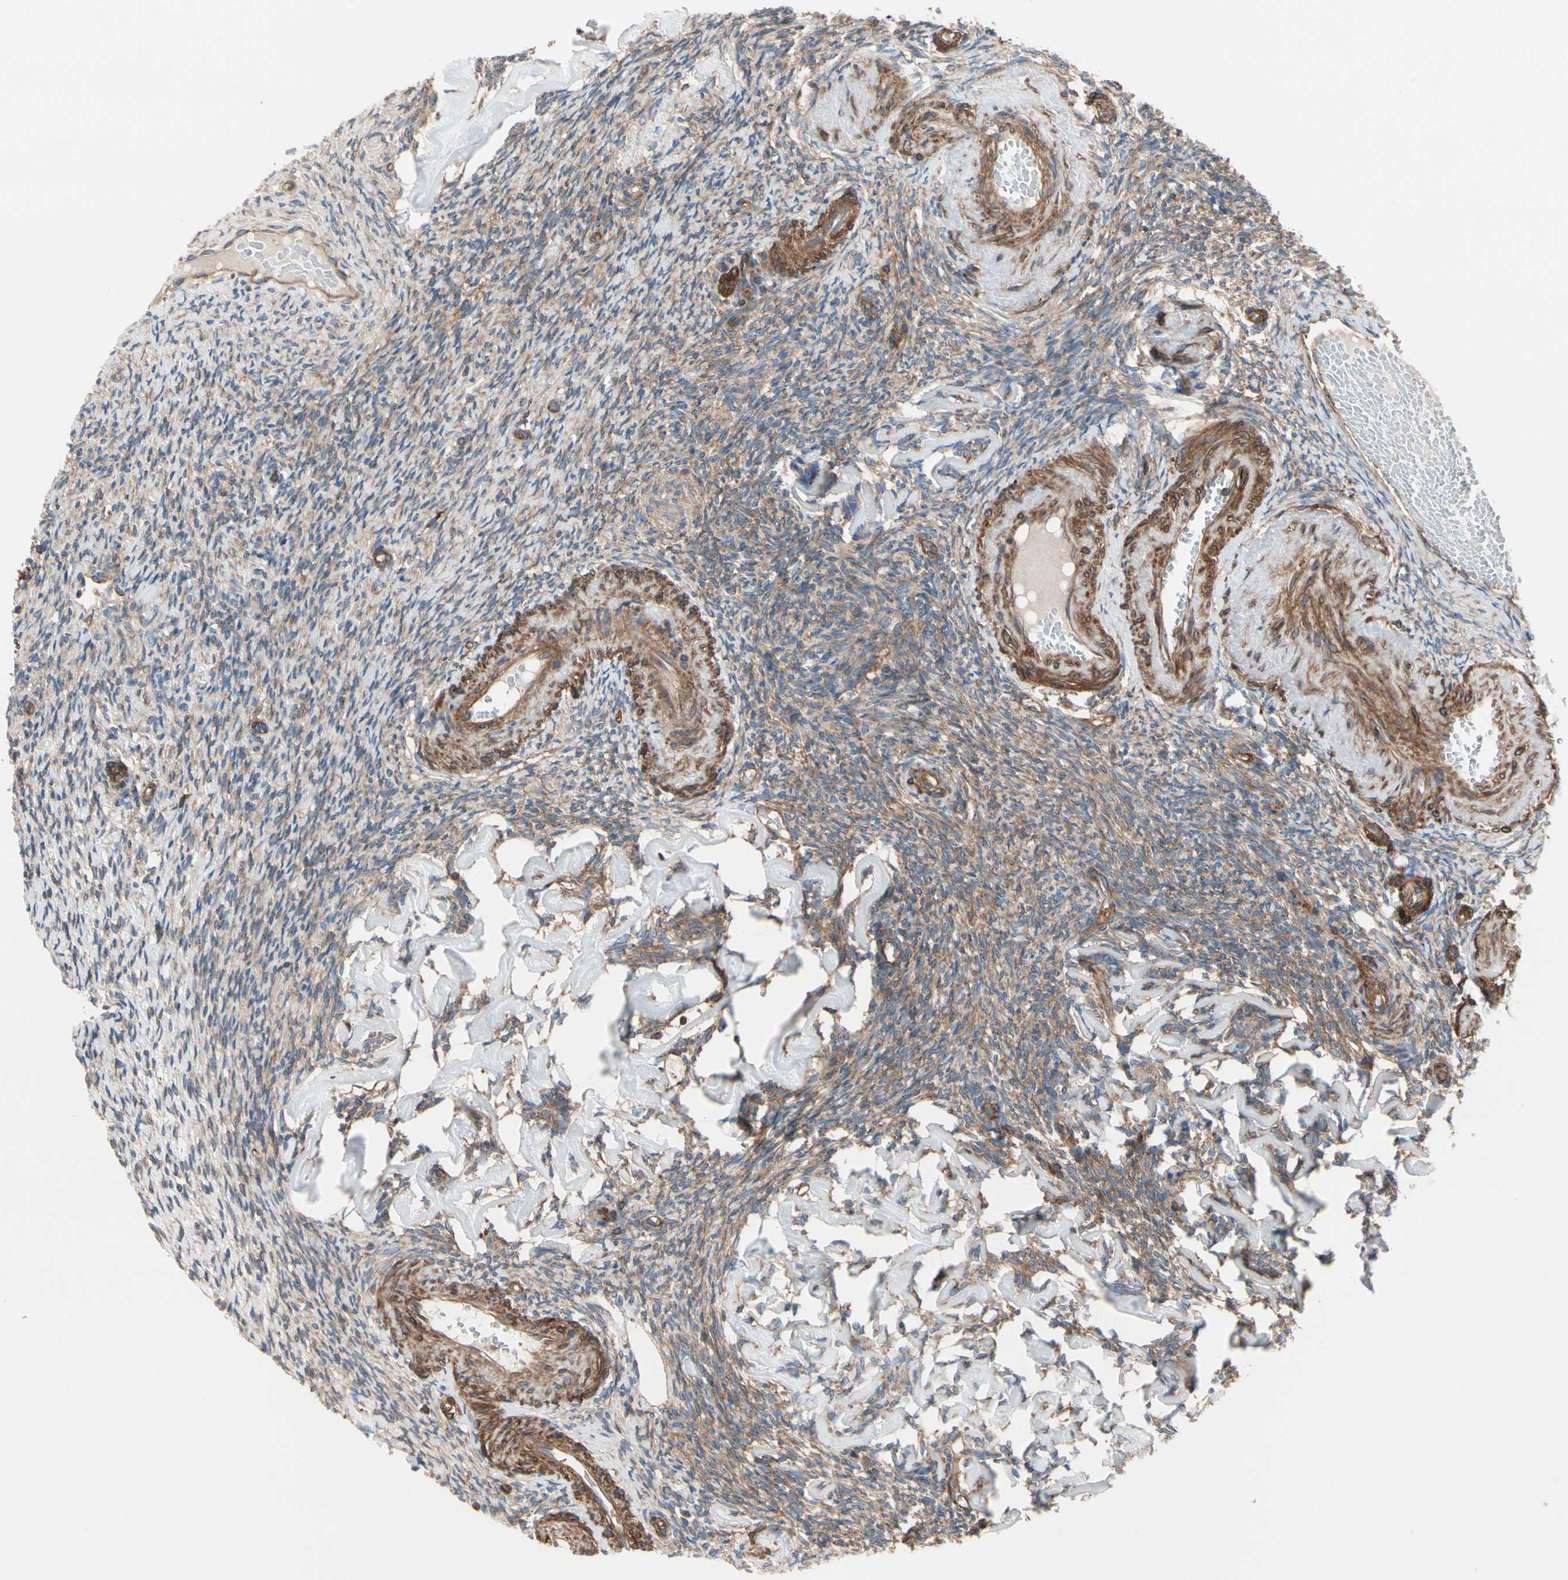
{"staining": {"intensity": "moderate", "quantity": ">75%", "location": "cytoplasmic/membranous"}, "tissue": "ovary", "cell_type": "Follicle cells", "image_type": "normal", "snomed": [{"axis": "morphology", "description": "Normal tissue, NOS"}, {"axis": "topography", "description": "Ovary"}], "caption": "This is an image of IHC staining of benign ovary, which shows moderate positivity in the cytoplasmic/membranous of follicle cells.", "gene": "ROCK1", "patient": {"sex": "female", "age": 60}}